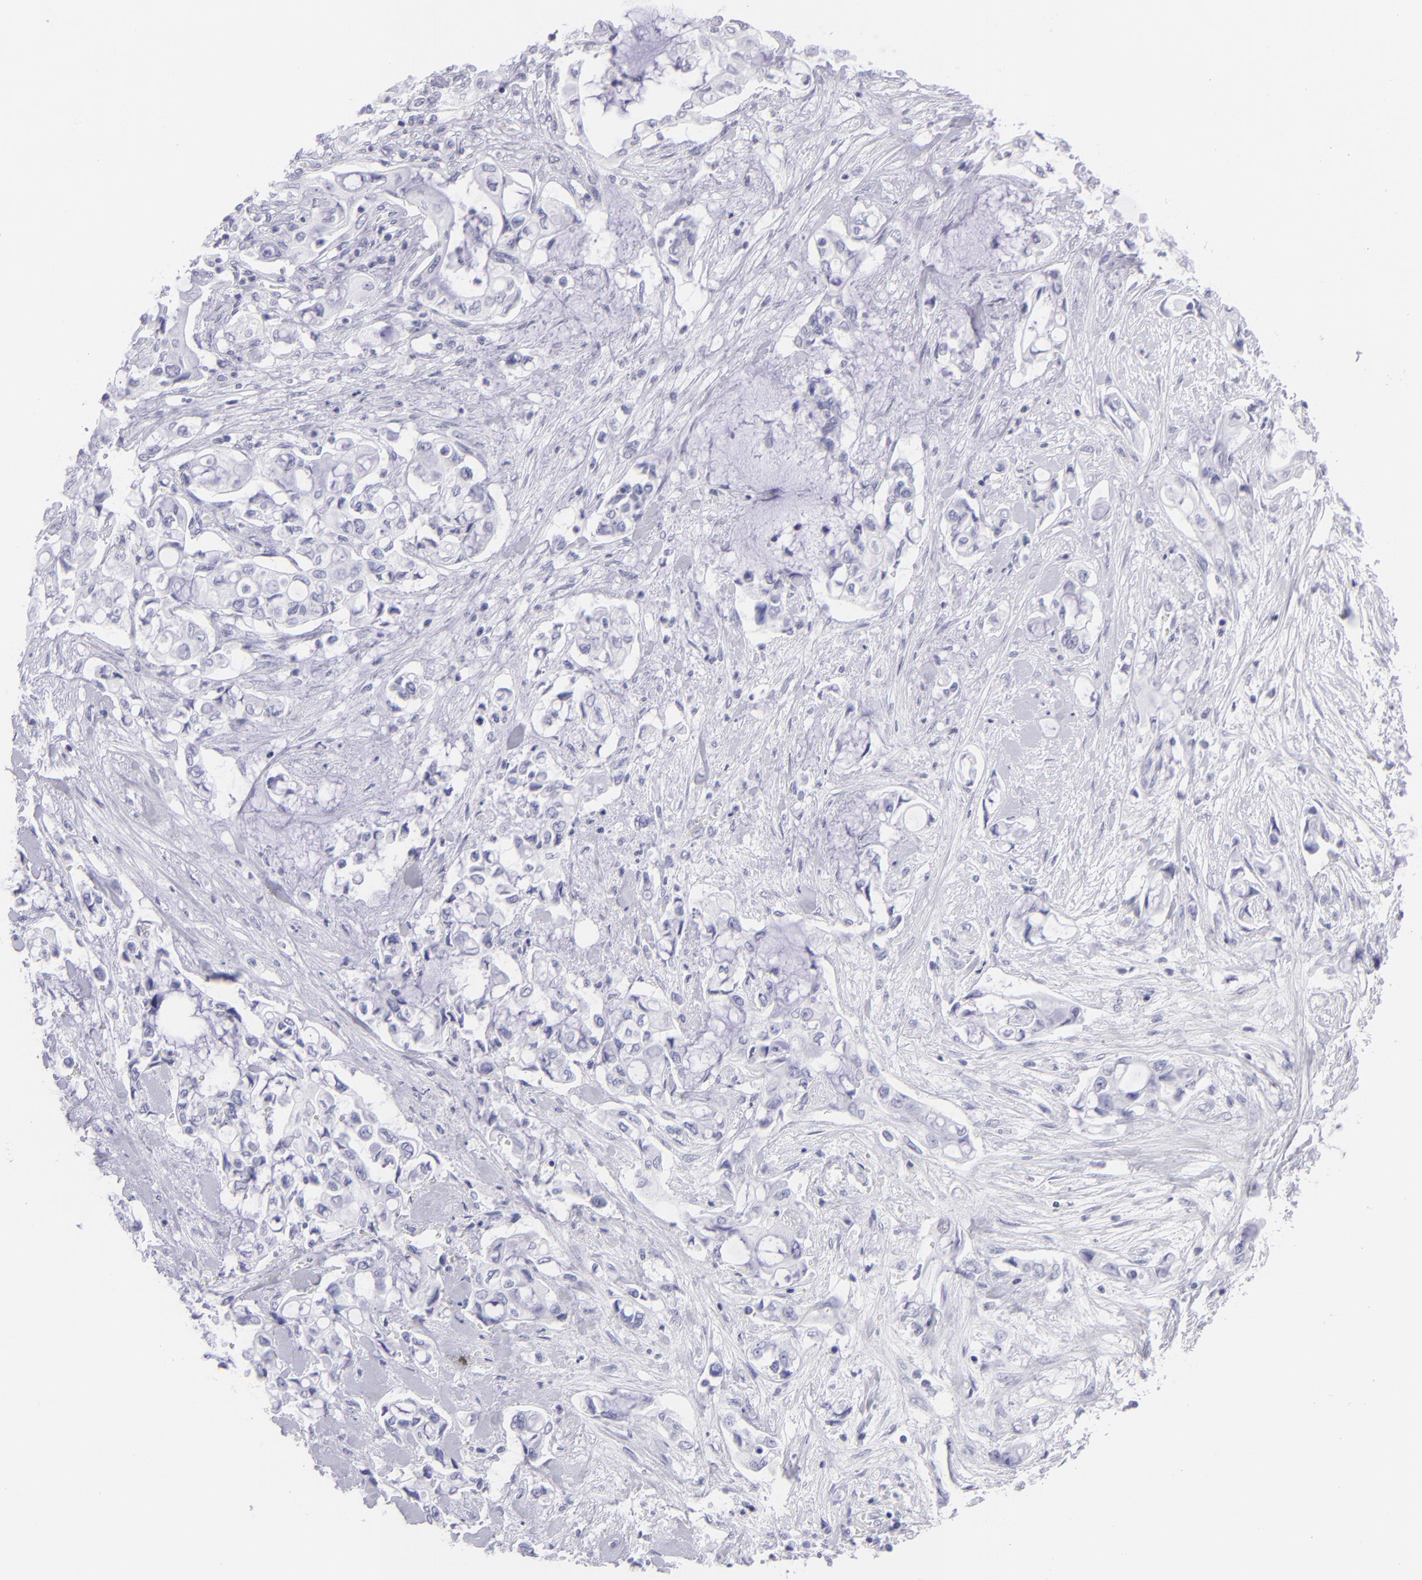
{"staining": {"intensity": "negative", "quantity": "none", "location": "none"}, "tissue": "pancreatic cancer", "cell_type": "Tumor cells", "image_type": "cancer", "snomed": [{"axis": "morphology", "description": "Adenocarcinoma, NOS"}, {"axis": "topography", "description": "Pancreas"}], "caption": "Pancreatic cancer (adenocarcinoma) stained for a protein using IHC exhibits no positivity tumor cells.", "gene": "SLC1A2", "patient": {"sex": "female", "age": 70}}